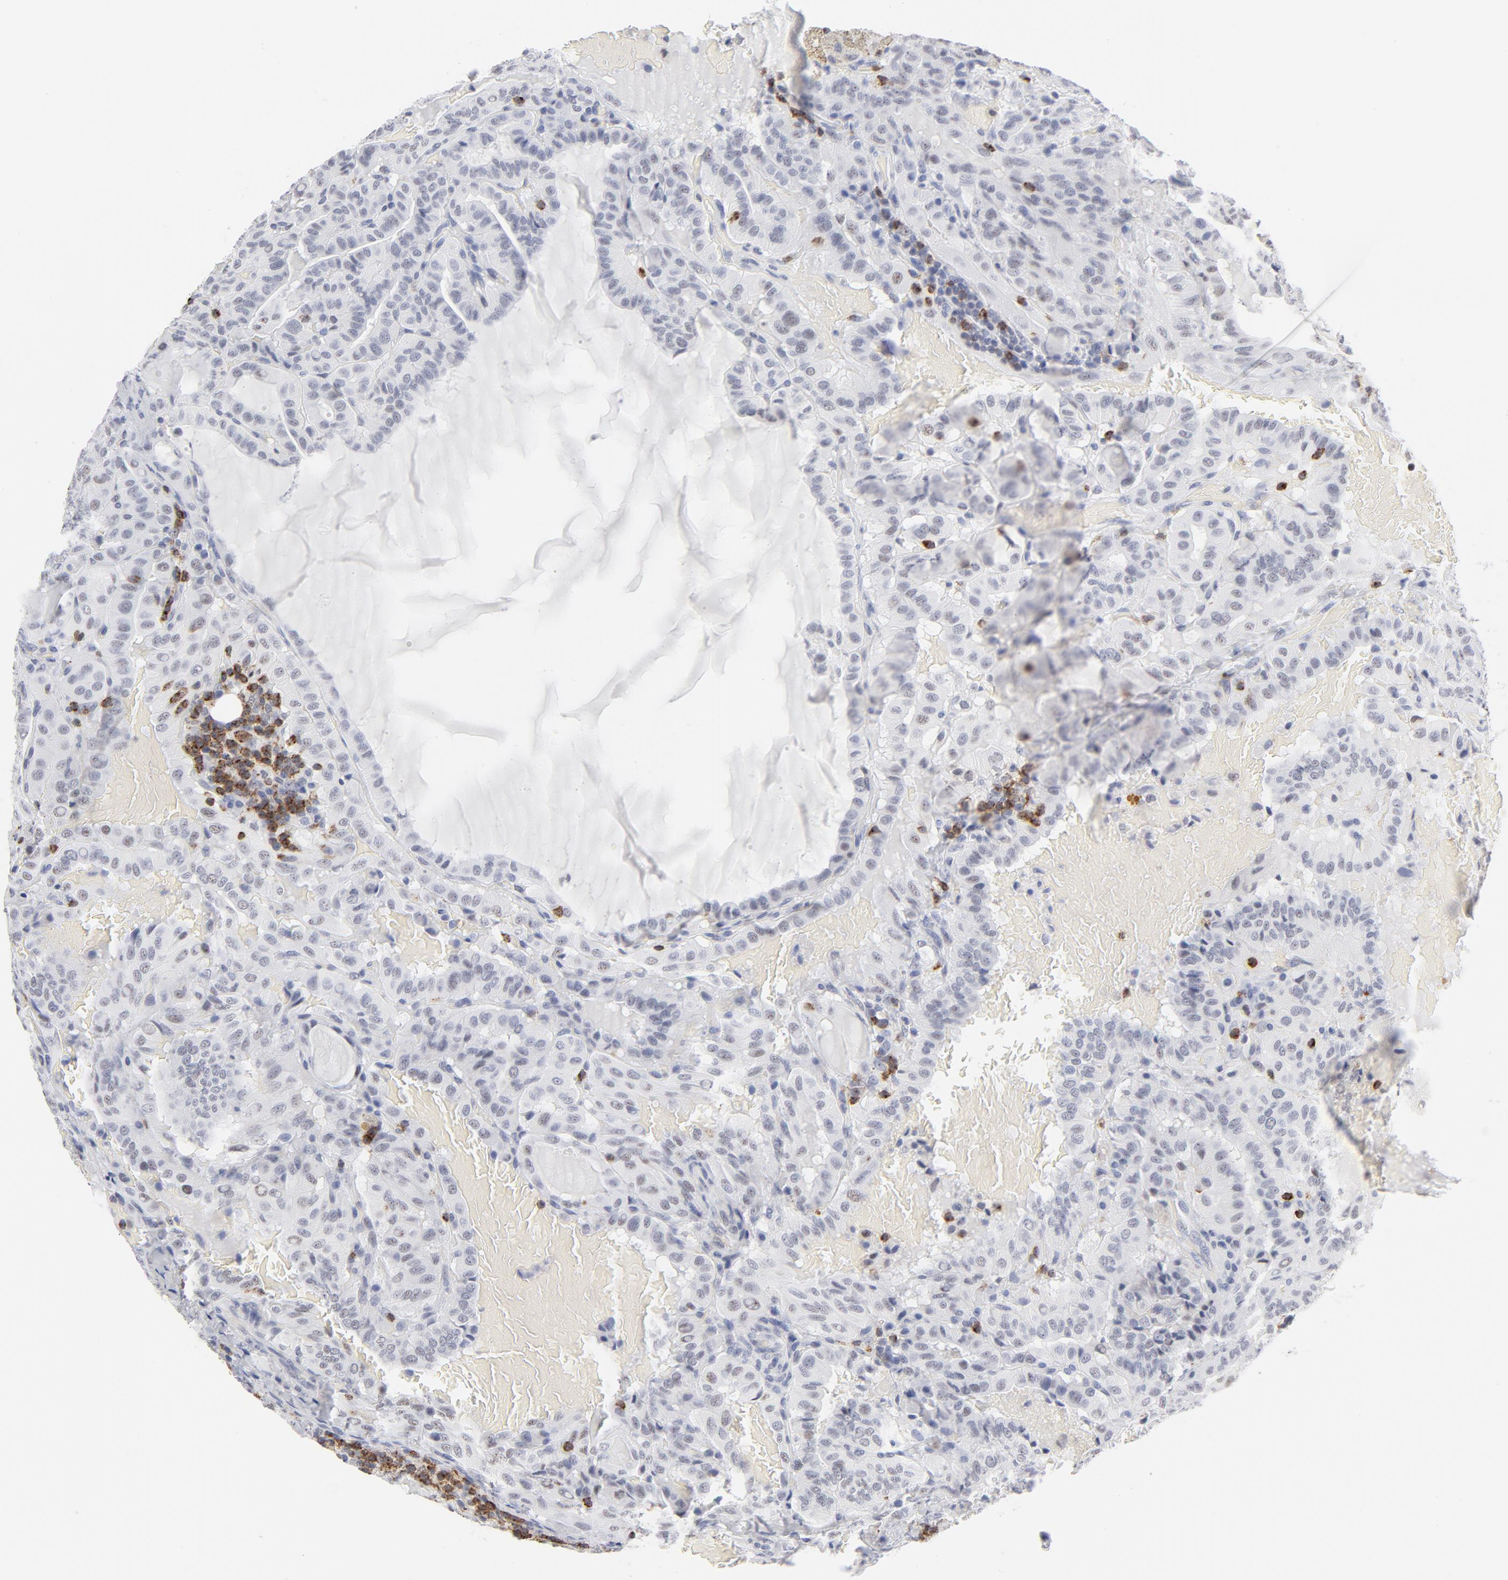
{"staining": {"intensity": "weak", "quantity": "<25%", "location": "nuclear"}, "tissue": "thyroid cancer", "cell_type": "Tumor cells", "image_type": "cancer", "snomed": [{"axis": "morphology", "description": "Papillary adenocarcinoma, NOS"}, {"axis": "topography", "description": "Thyroid gland"}], "caption": "DAB (3,3'-diaminobenzidine) immunohistochemical staining of human thyroid cancer displays no significant positivity in tumor cells.", "gene": "CD2", "patient": {"sex": "male", "age": 77}}